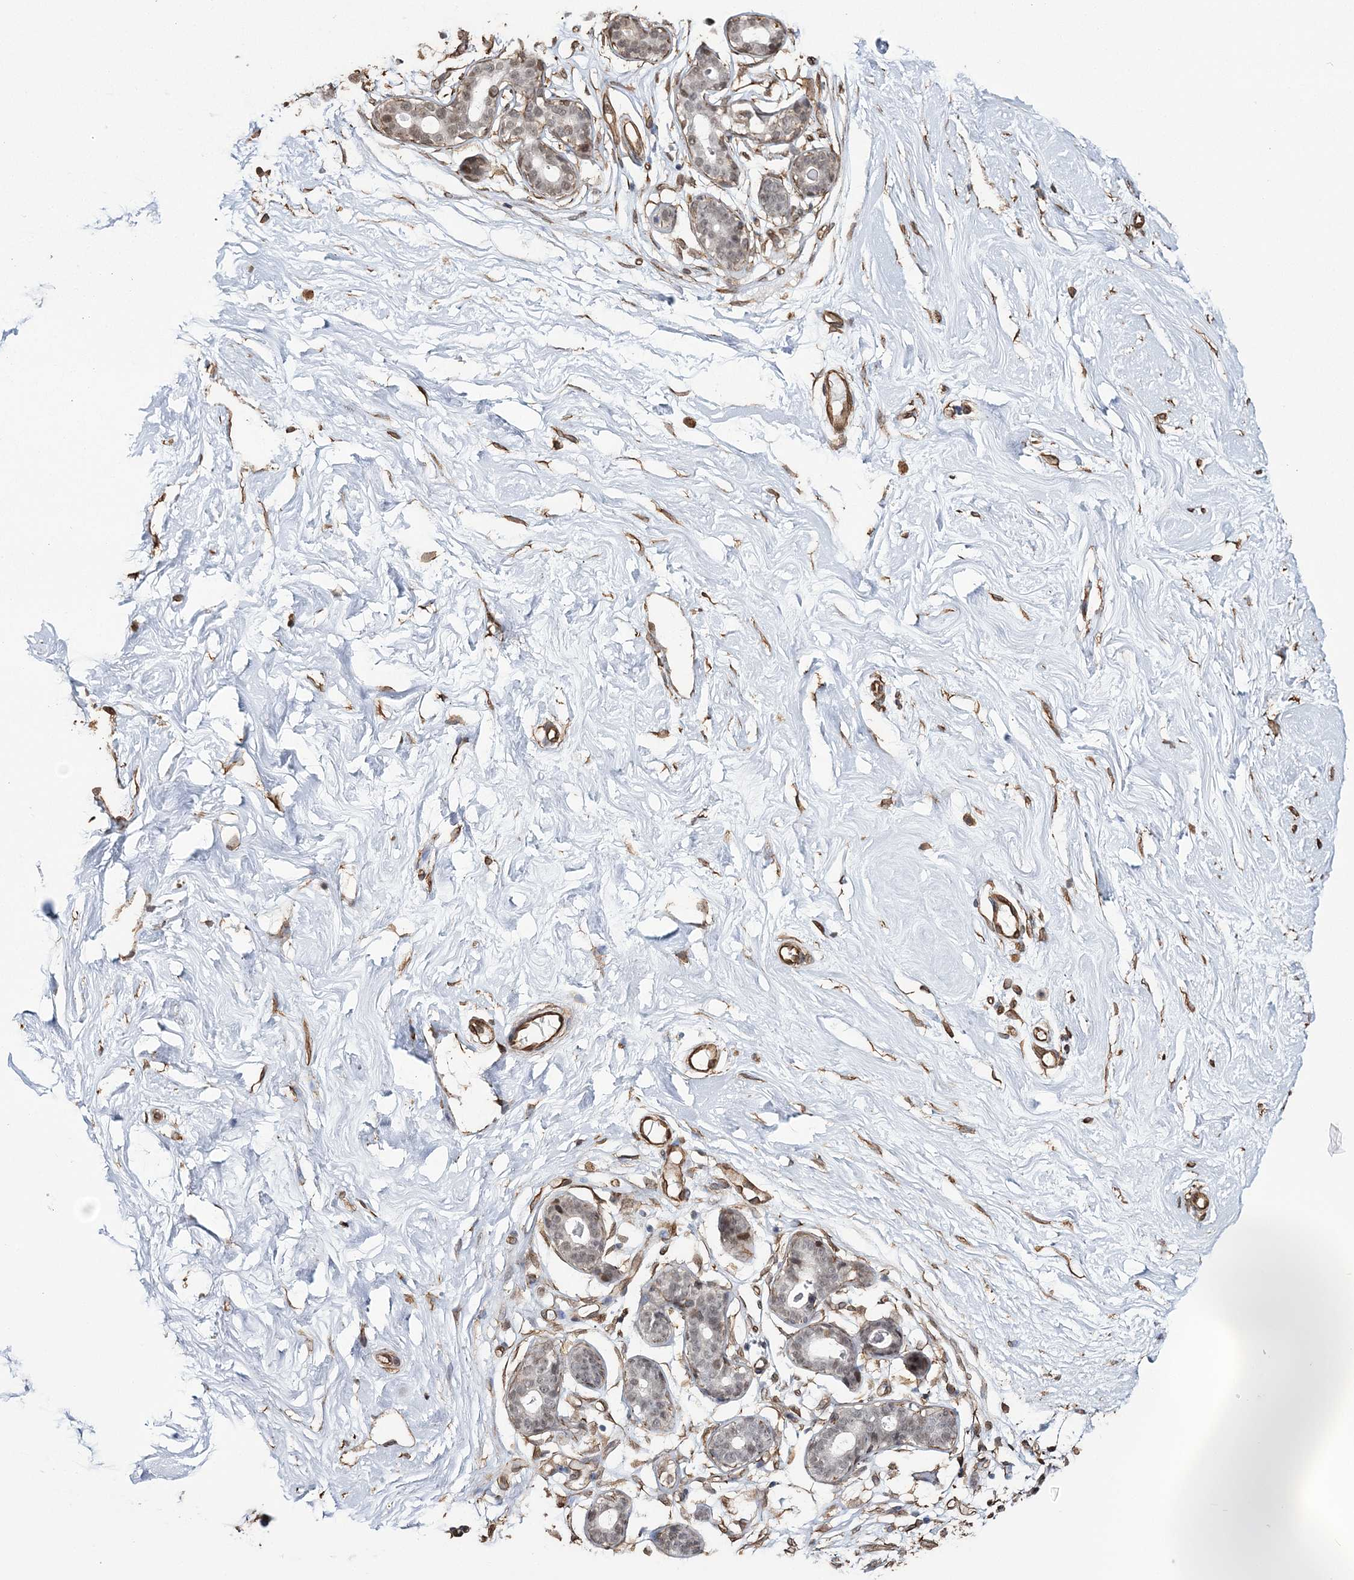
{"staining": {"intensity": "moderate", "quantity": ">75%", "location": "cytoplasmic/membranous,nuclear"}, "tissue": "breast", "cell_type": "Adipocytes", "image_type": "normal", "snomed": [{"axis": "morphology", "description": "Normal tissue, NOS"}, {"axis": "morphology", "description": "Adenoma, NOS"}, {"axis": "topography", "description": "Breast"}], "caption": "DAB immunohistochemical staining of benign breast shows moderate cytoplasmic/membranous,nuclear protein positivity in approximately >75% of adipocytes. (IHC, brightfield microscopy, high magnification).", "gene": "ATP11B", "patient": {"sex": "female", "age": 23}}